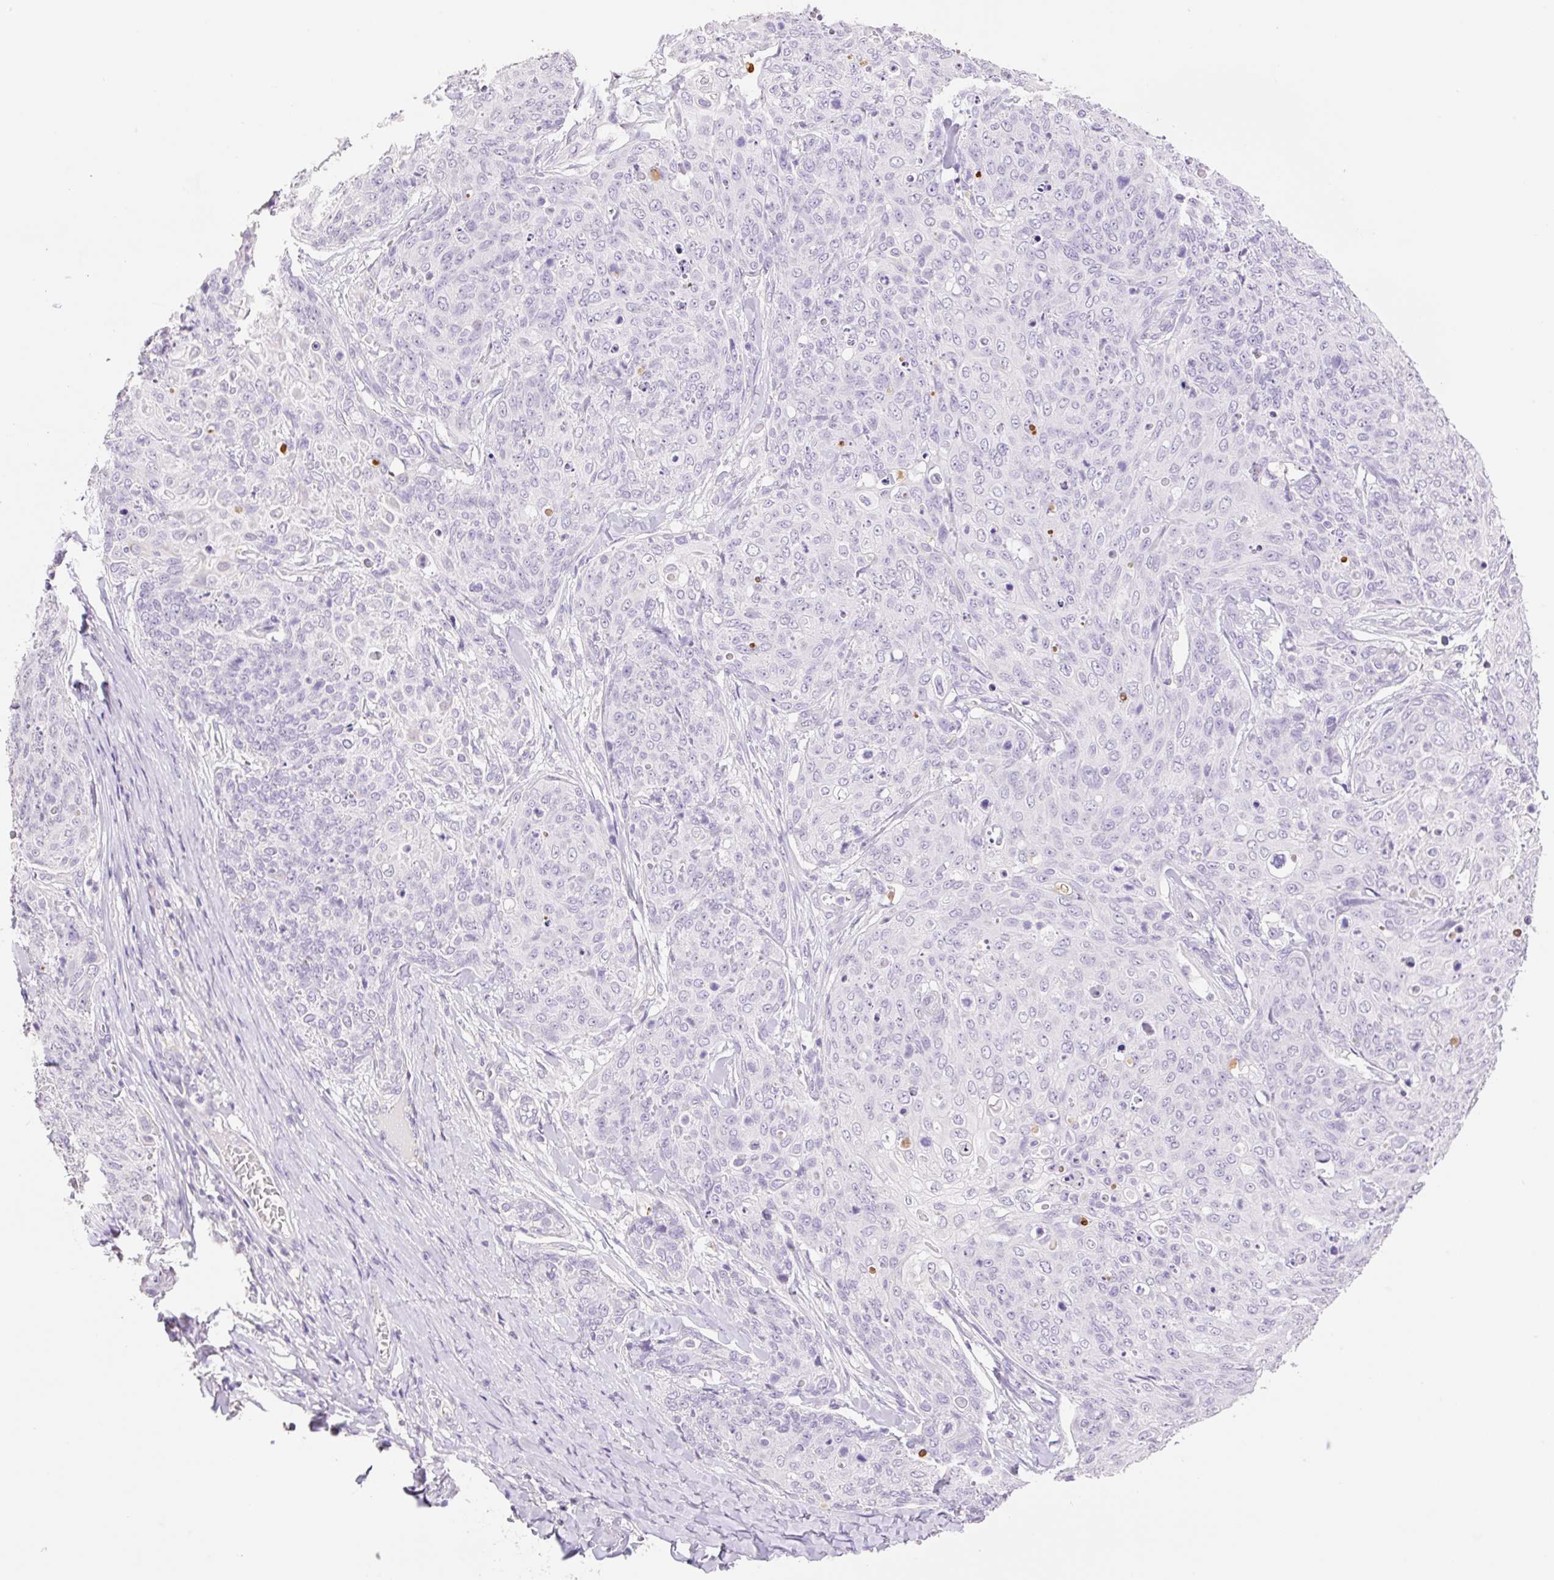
{"staining": {"intensity": "negative", "quantity": "none", "location": "none"}, "tissue": "skin cancer", "cell_type": "Tumor cells", "image_type": "cancer", "snomed": [{"axis": "morphology", "description": "Squamous cell carcinoma, NOS"}, {"axis": "topography", "description": "Skin"}, {"axis": "topography", "description": "Vulva"}], "caption": "Human skin cancer stained for a protein using immunohistochemistry (IHC) exhibits no expression in tumor cells.", "gene": "HCRTR2", "patient": {"sex": "female", "age": 85}}